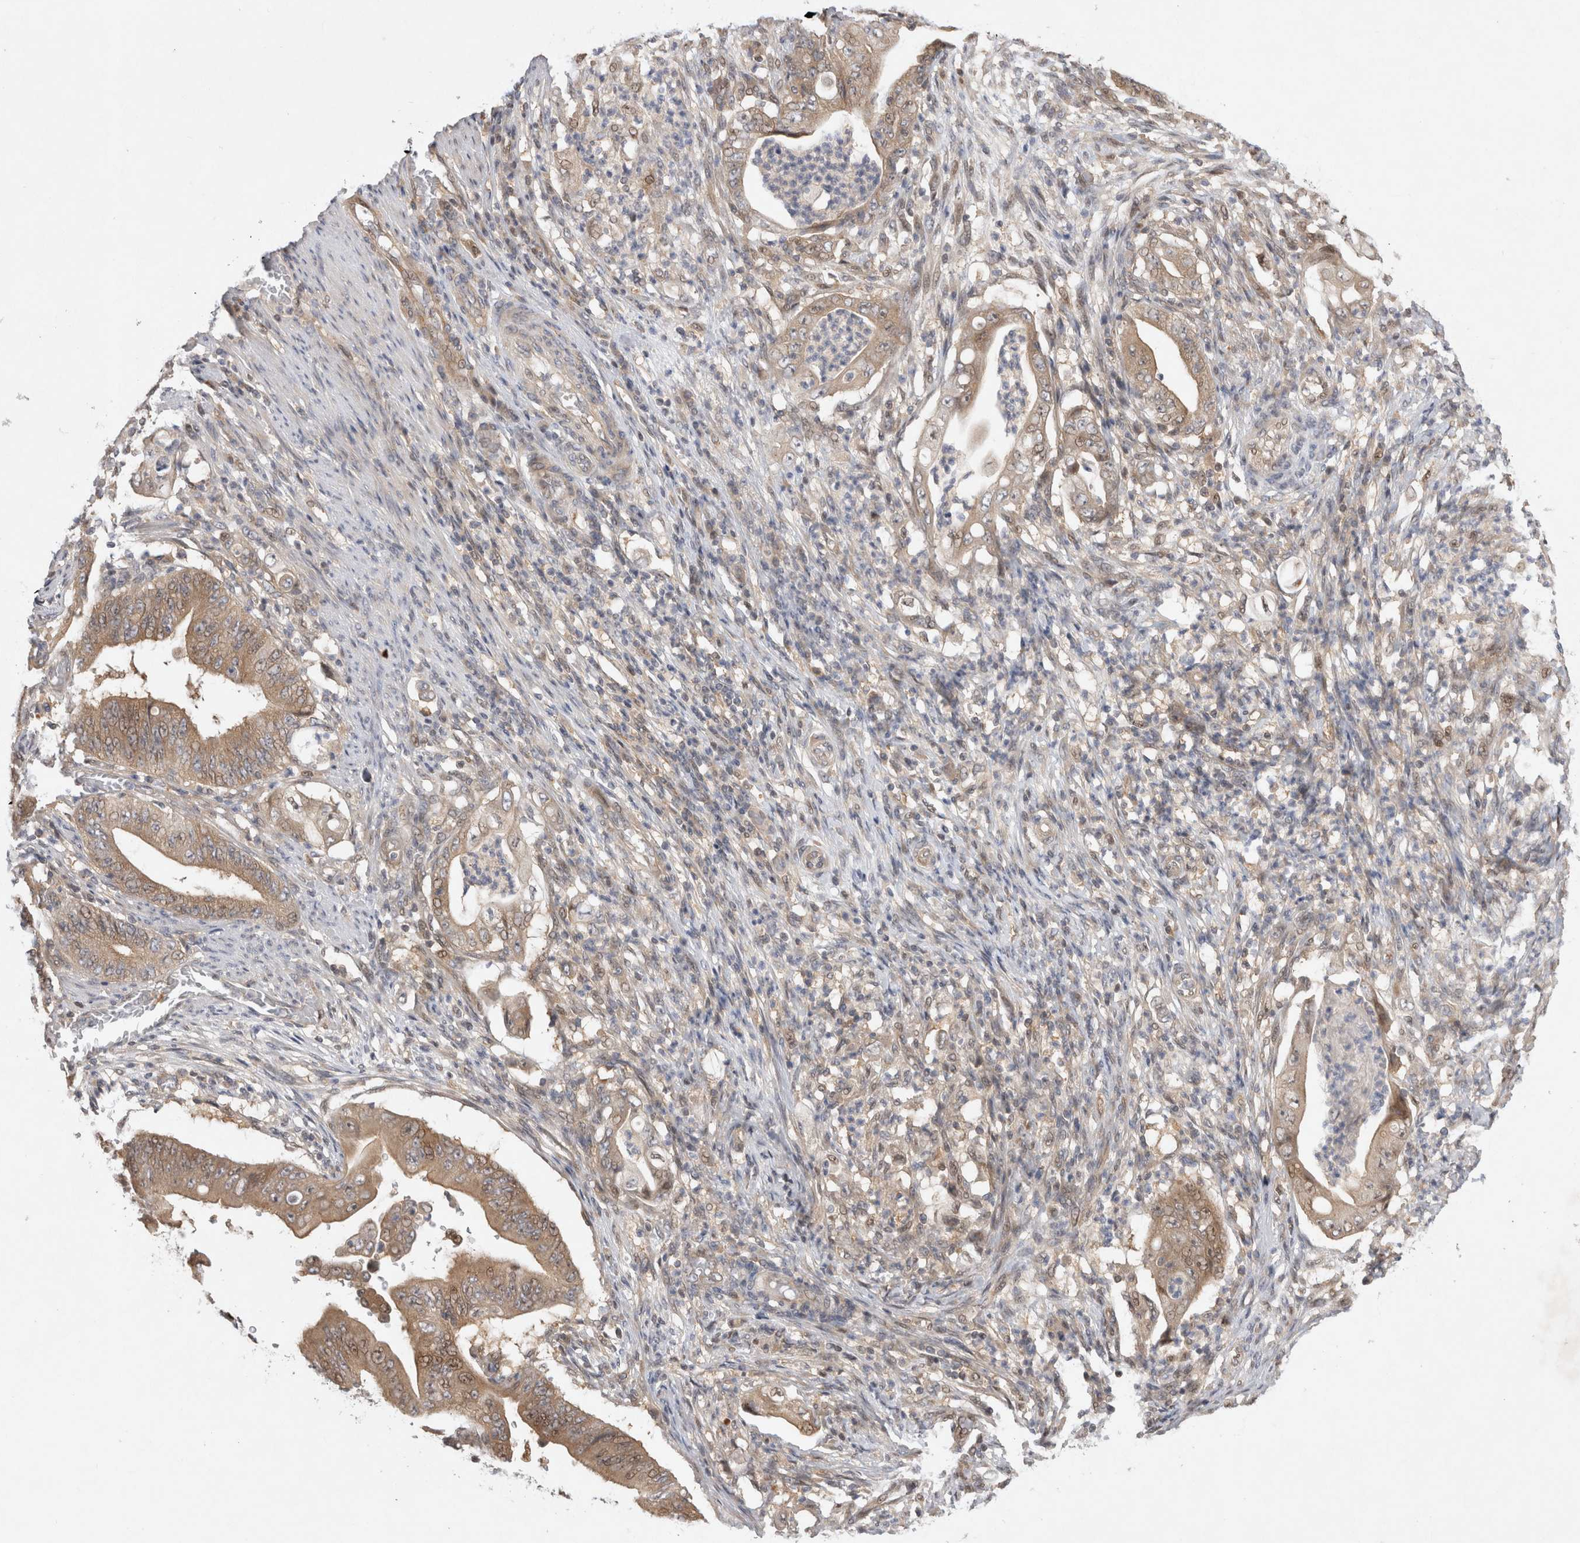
{"staining": {"intensity": "moderate", "quantity": ">75%", "location": "cytoplasmic/membranous"}, "tissue": "stomach cancer", "cell_type": "Tumor cells", "image_type": "cancer", "snomed": [{"axis": "morphology", "description": "Adenocarcinoma, NOS"}, {"axis": "topography", "description": "Stomach"}], "caption": "Protein expression by IHC reveals moderate cytoplasmic/membranous positivity in approximately >75% of tumor cells in stomach cancer (adenocarcinoma).", "gene": "HTT", "patient": {"sex": "female", "age": 73}}